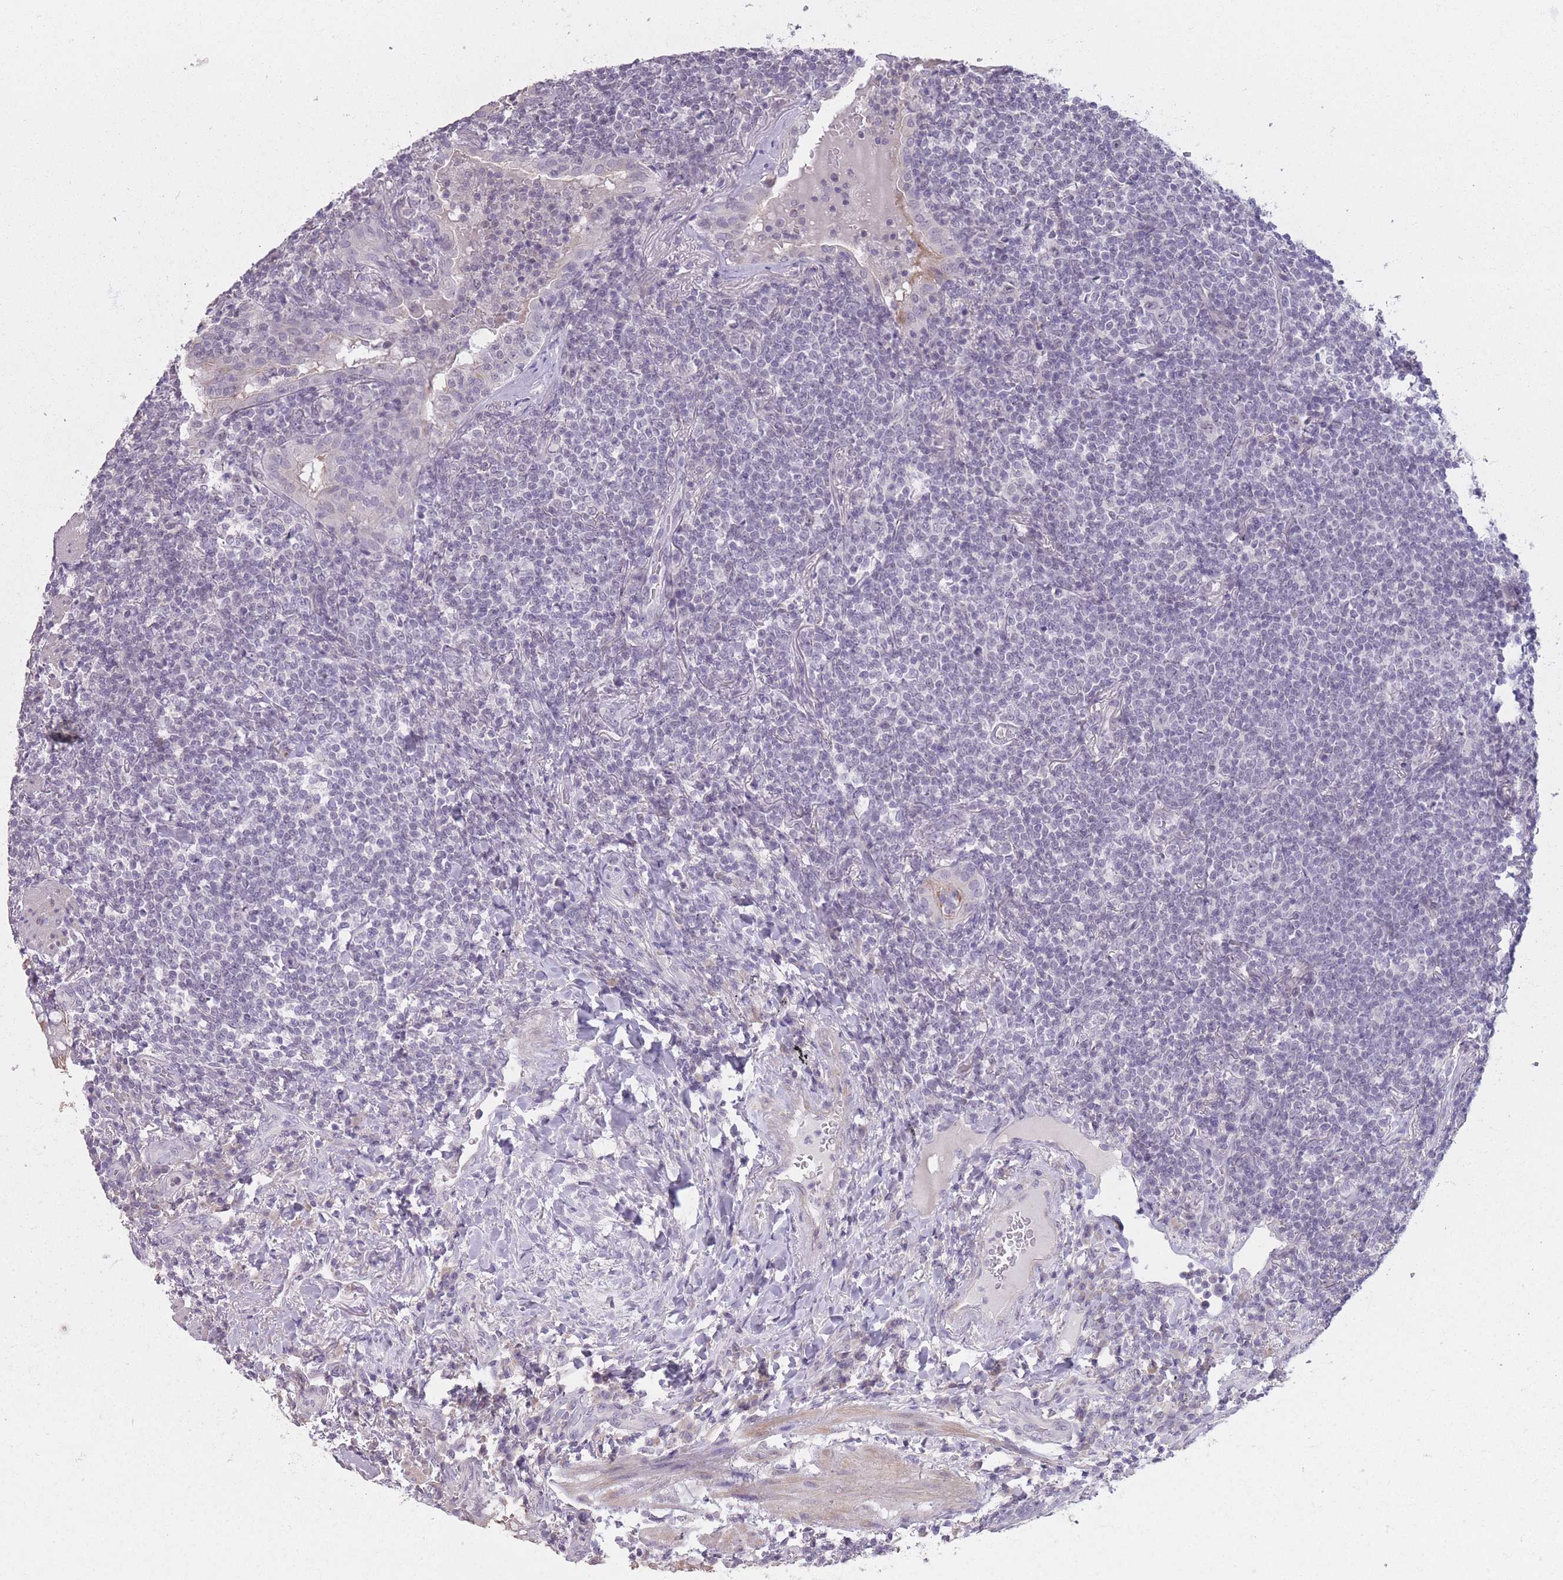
{"staining": {"intensity": "negative", "quantity": "none", "location": "none"}, "tissue": "lymphoma", "cell_type": "Tumor cells", "image_type": "cancer", "snomed": [{"axis": "morphology", "description": "Malignant lymphoma, non-Hodgkin's type, Low grade"}, {"axis": "topography", "description": "Lung"}], "caption": "Lymphoma stained for a protein using immunohistochemistry (IHC) exhibits no staining tumor cells.", "gene": "ZBTB24", "patient": {"sex": "female", "age": 71}}